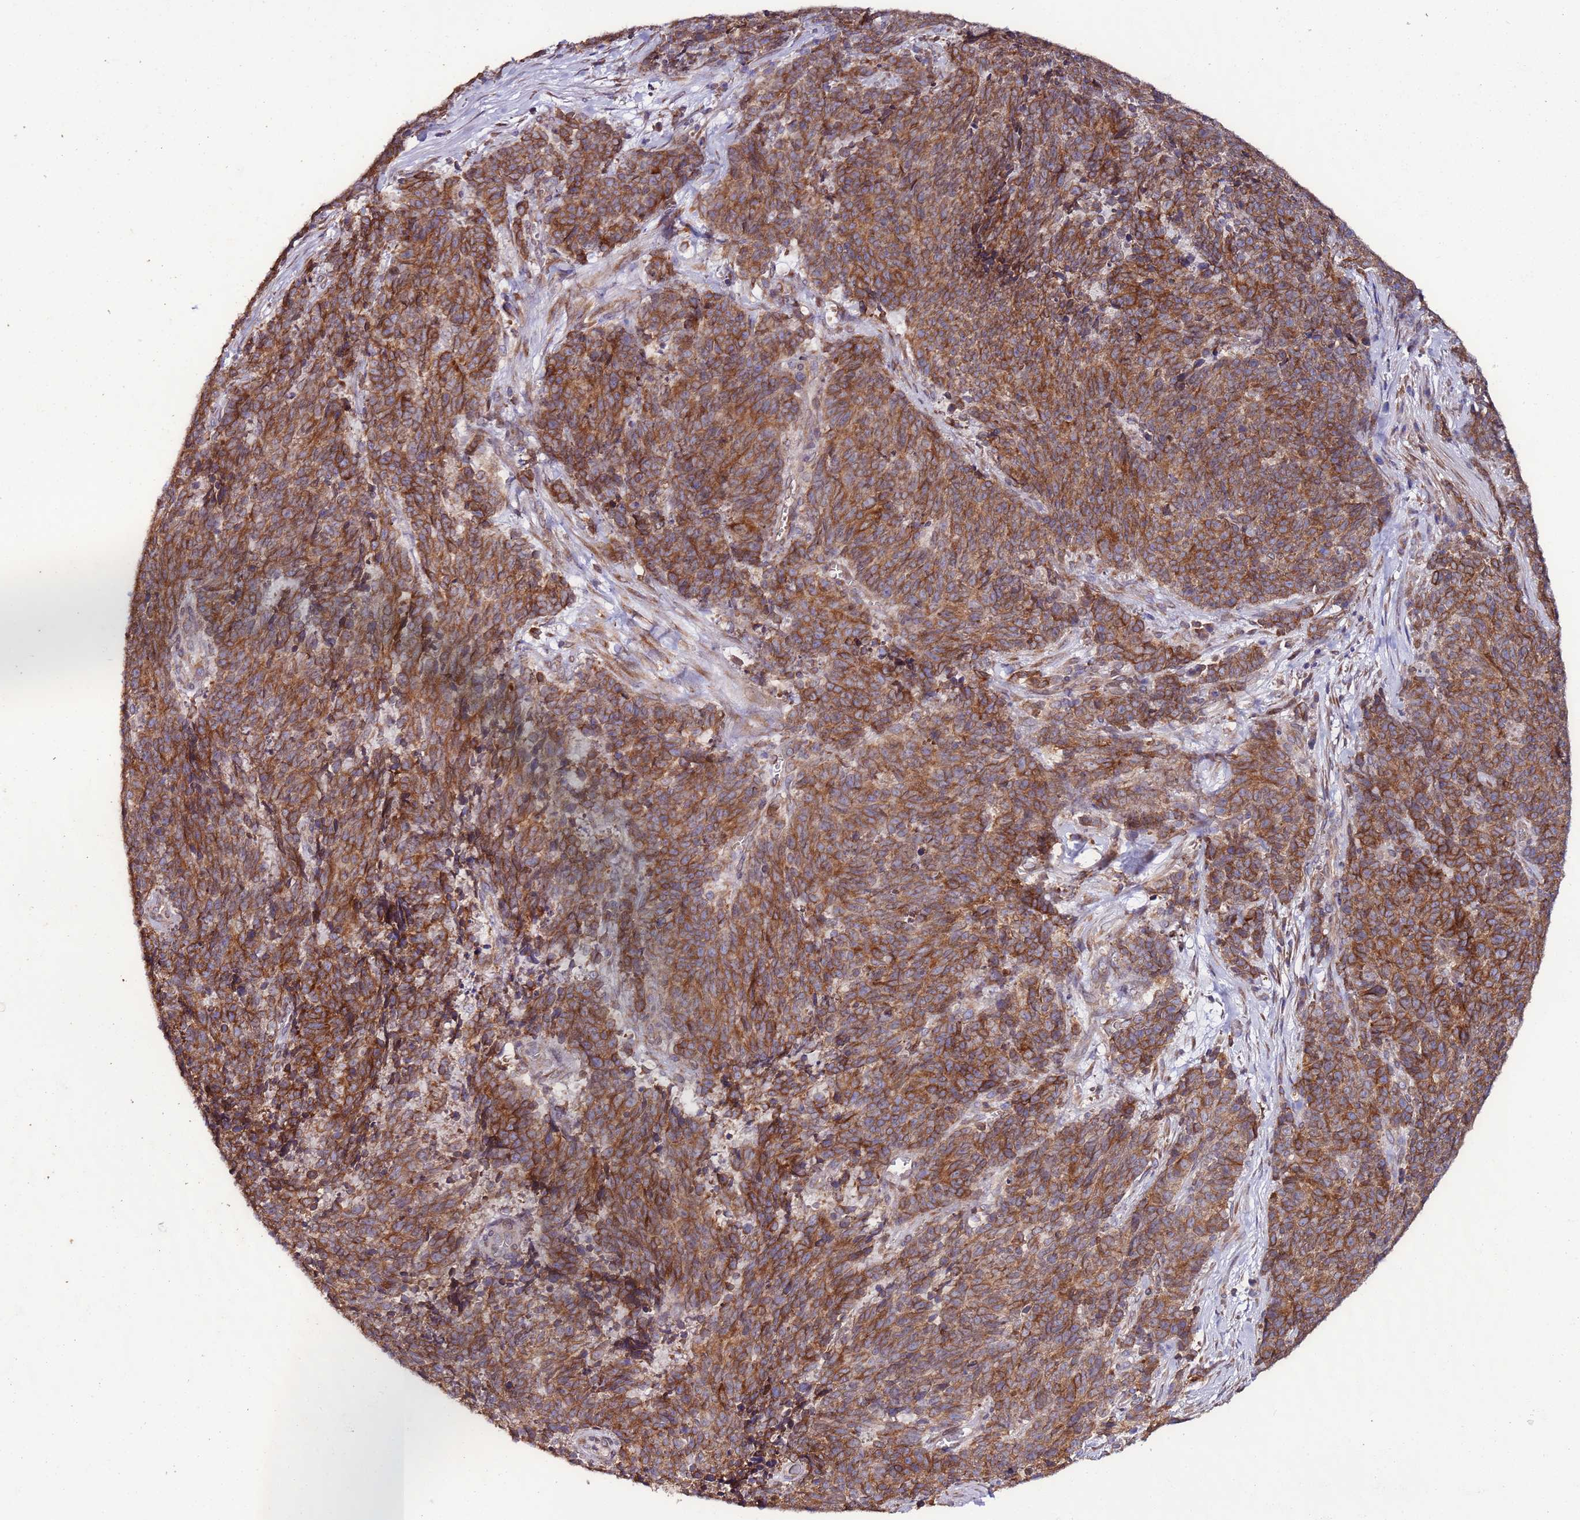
{"staining": {"intensity": "strong", "quantity": ">75%", "location": "cytoplasmic/membranous"}, "tissue": "cervical cancer", "cell_type": "Tumor cells", "image_type": "cancer", "snomed": [{"axis": "morphology", "description": "Squamous cell carcinoma, NOS"}, {"axis": "topography", "description": "Cervix"}], "caption": "Immunohistochemical staining of human cervical cancer (squamous cell carcinoma) exhibits high levels of strong cytoplasmic/membranous staining in approximately >75% of tumor cells.", "gene": "SLC41A3", "patient": {"sex": "female", "age": 29}}